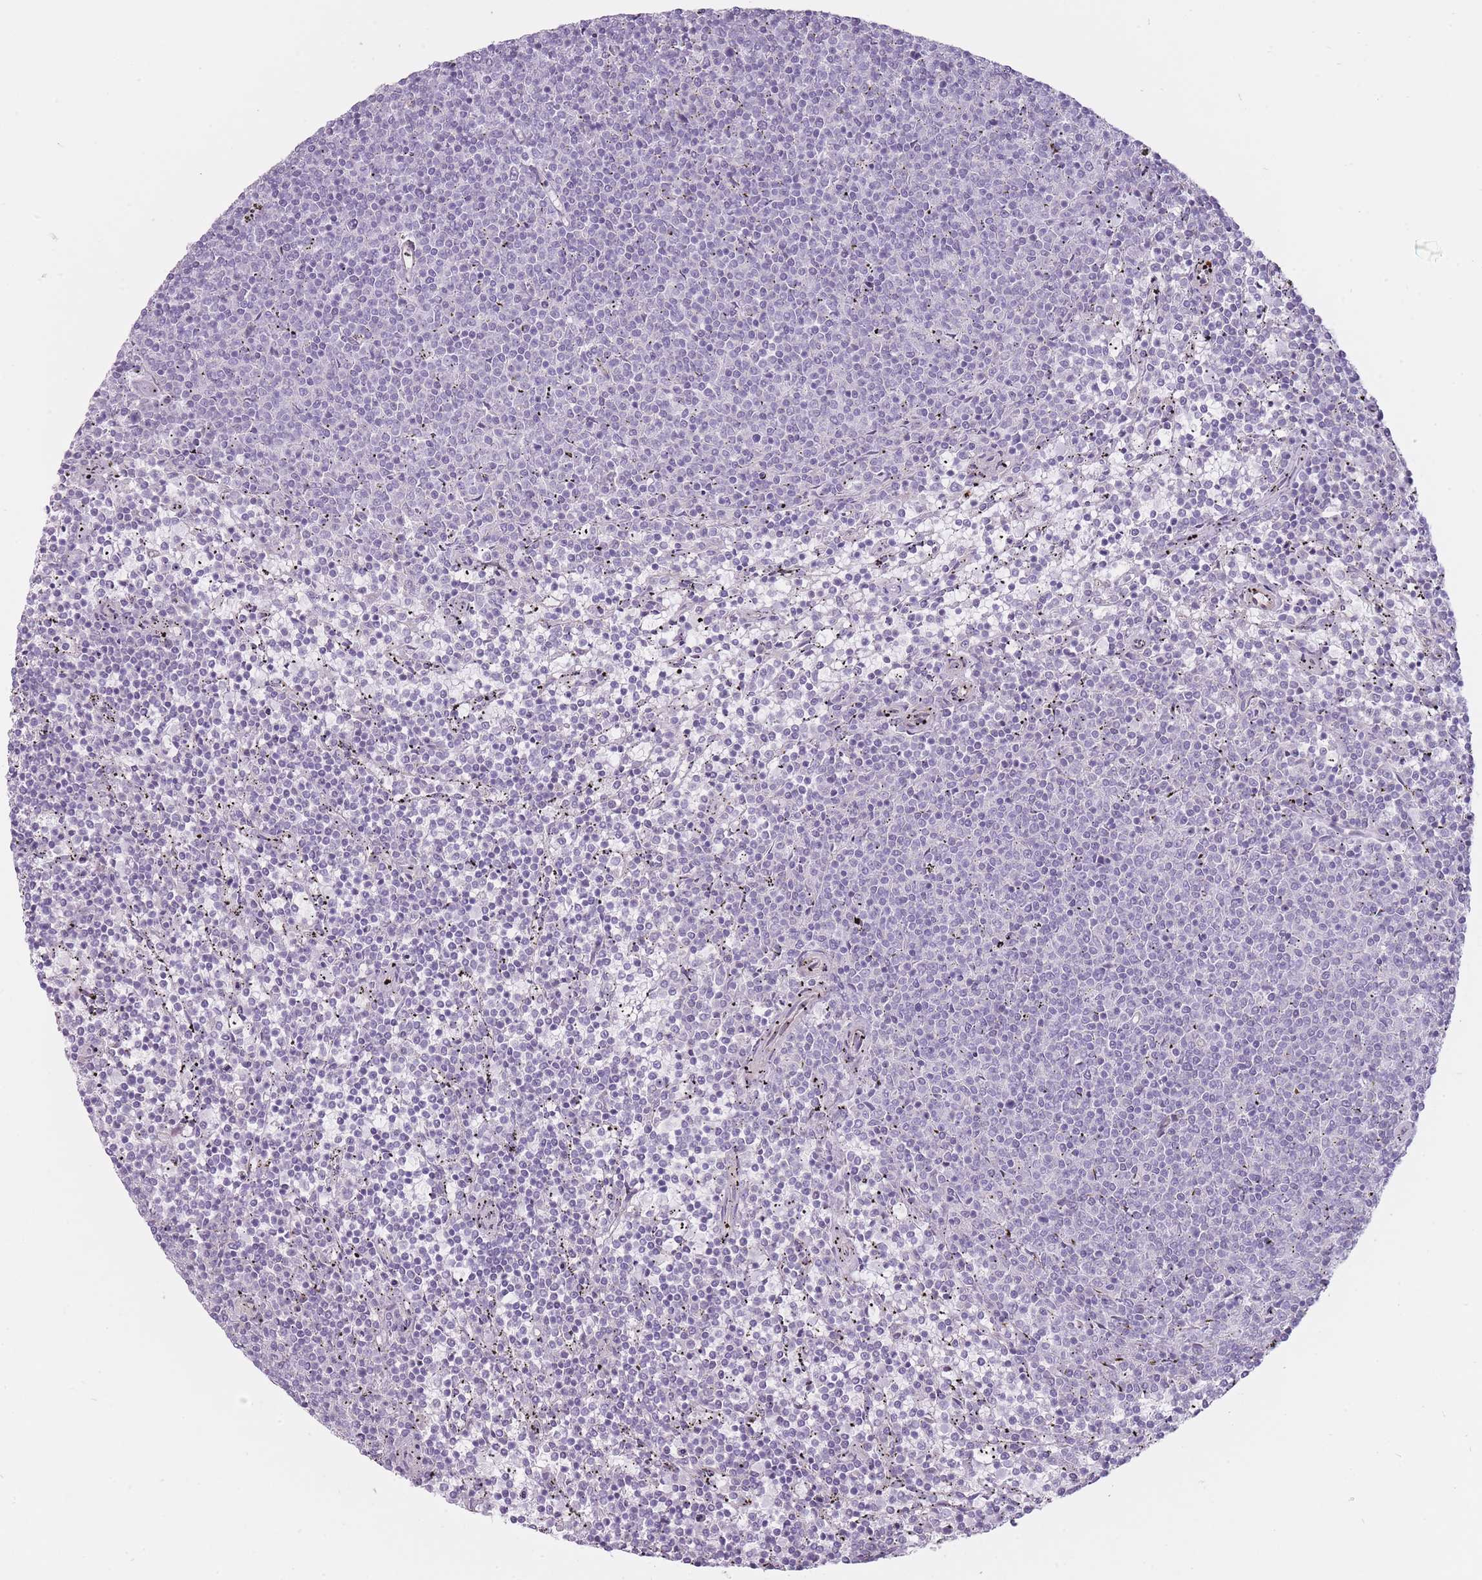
{"staining": {"intensity": "negative", "quantity": "none", "location": "none"}, "tissue": "lymphoma", "cell_type": "Tumor cells", "image_type": "cancer", "snomed": [{"axis": "morphology", "description": "Malignant lymphoma, non-Hodgkin's type, Low grade"}, {"axis": "topography", "description": "Spleen"}], "caption": "Tumor cells are negative for brown protein staining in lymphoma. (DAB immunohistochemistry, high magnification).", "gene": "PGRMC2", "patient": {"sex": "female", "age": 50}}